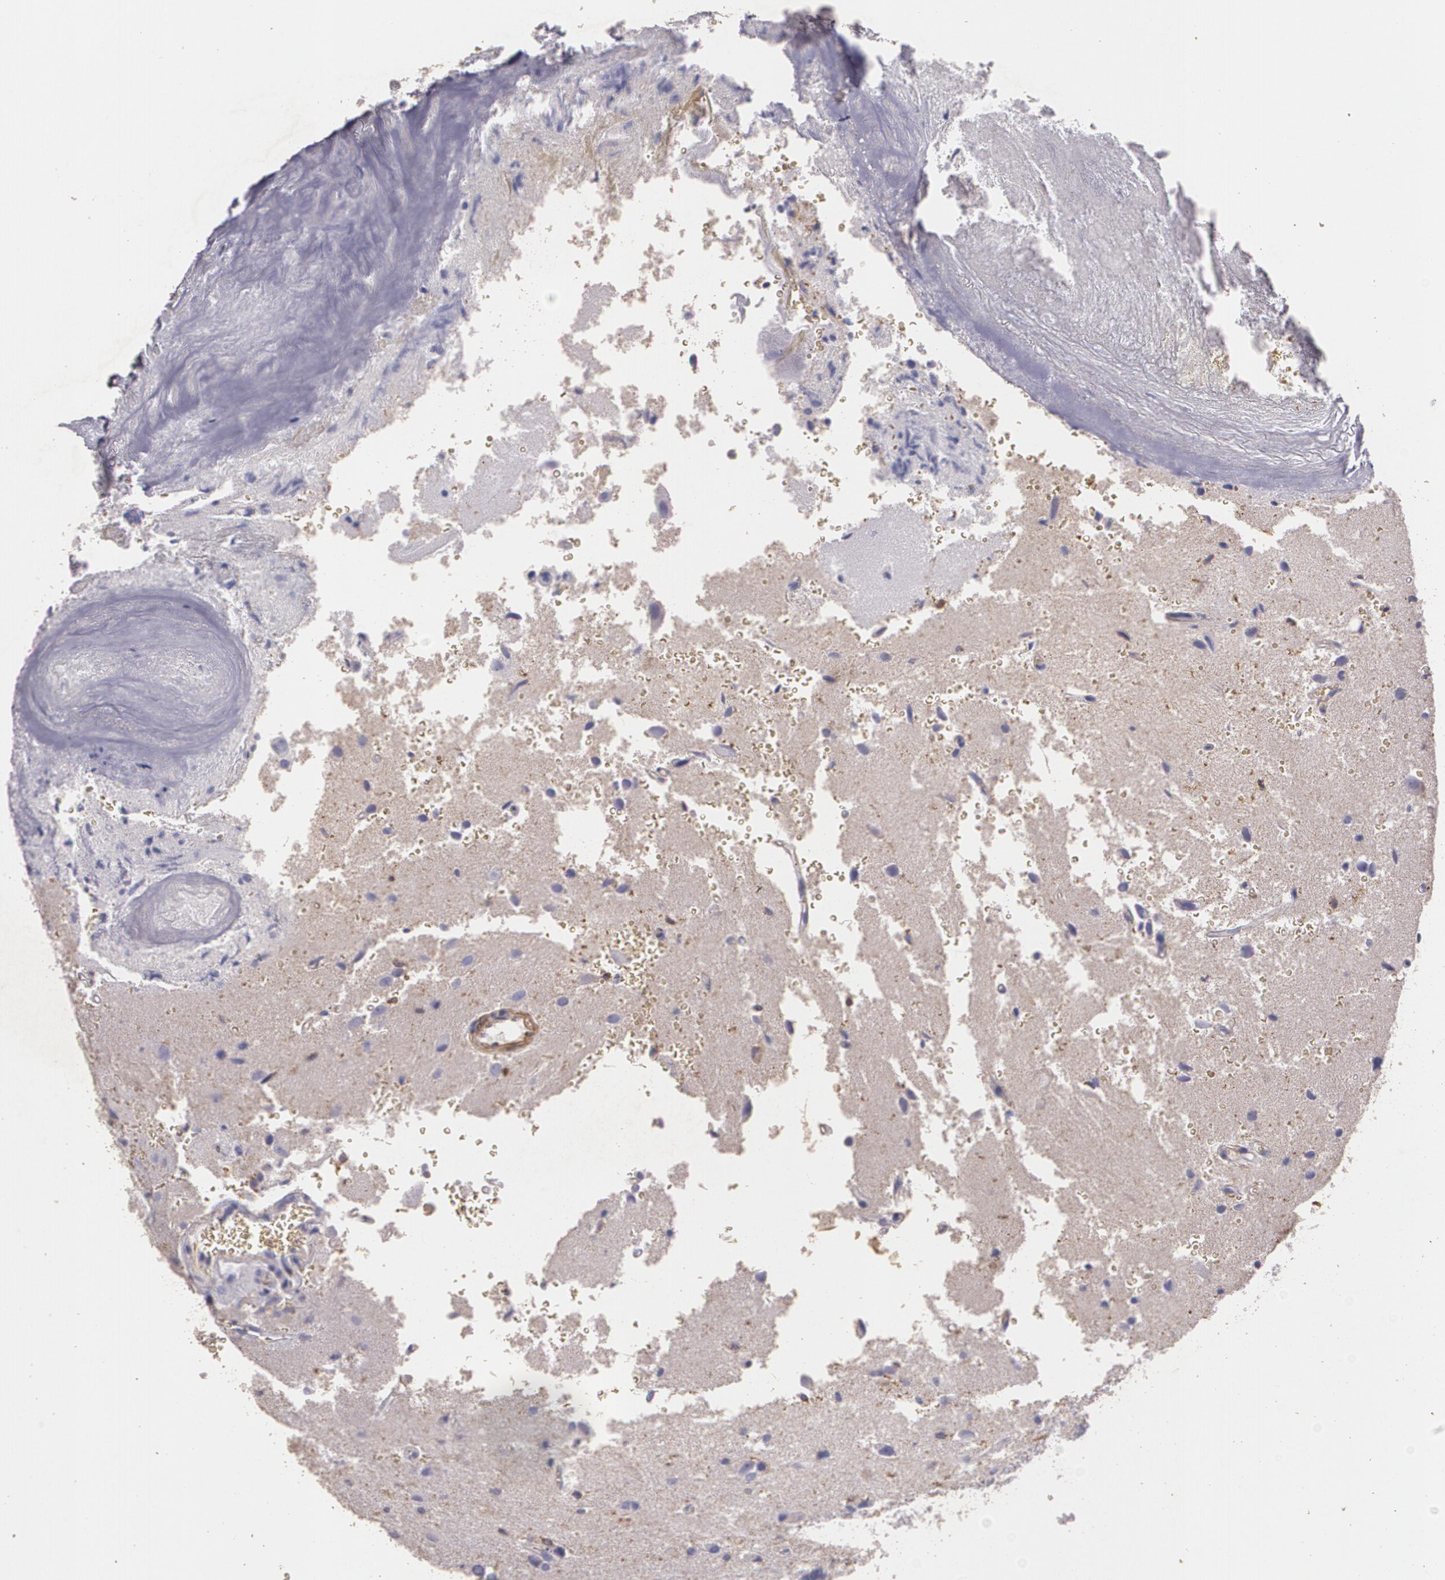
{"staining": {"intensity": "negative", "quantity": "none", "location": "none"}, "tissue": "glioma", "cell_type": "Tumor cells", "image_type": "cancer", "snomed": [{"axis": "morphology", "description": "Normal tissue, NOS"}, {"axis": "morphology", "description": "Glioma, malignant, High grade"}, {"axis": "topography", "description": "Cerebral cortex"}], "caption": "An immunohistochemistry (IHC) photomicrograph of glioma is shown. There is no staining in tumor cells of glioma.", "gene": "TGFBR1", "patient": {"sex": "male", "age": 75}}